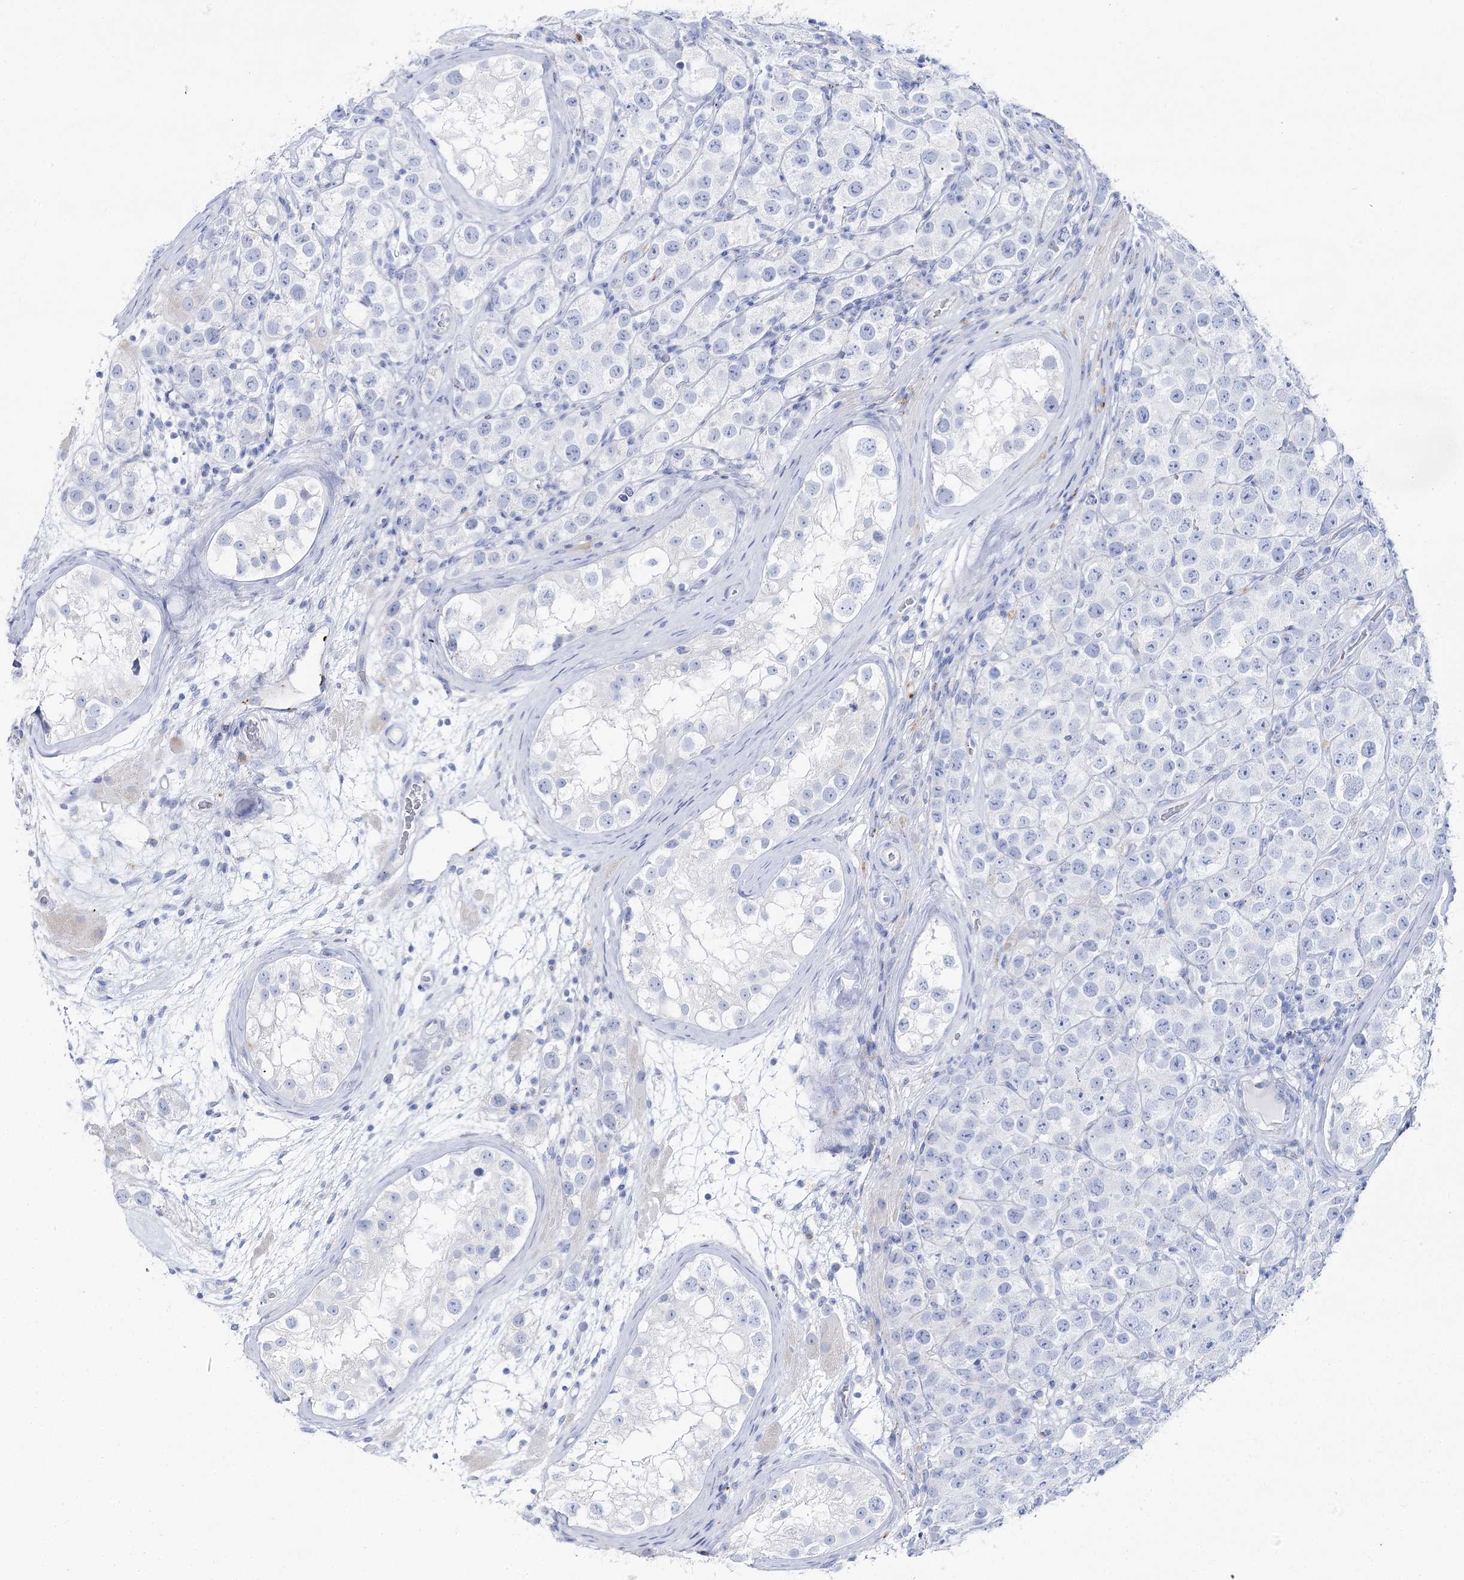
{"staining": {"intensity": "negative", "quantity": "none", "location": "none"}, "tissue": "testis cancer", "cell_type": "Tumor cells", "image_type": "cancer", "snomed": [{"axis": "morphology", "description": "Seminoma, NOS"}, {"axis": "topography", "description": "Testis"}], "caption": "This micrograph is of testis seminoma stained with IHC to label a protein in brown with the nuclei are counter-stained blue. There is no positivity in tumor cells. (Immunohistochemistry (ihc), brightfield microscopy, high magnification).", "gene": "SLC3A1", "patient": {"sex": "male", "age": 28}}